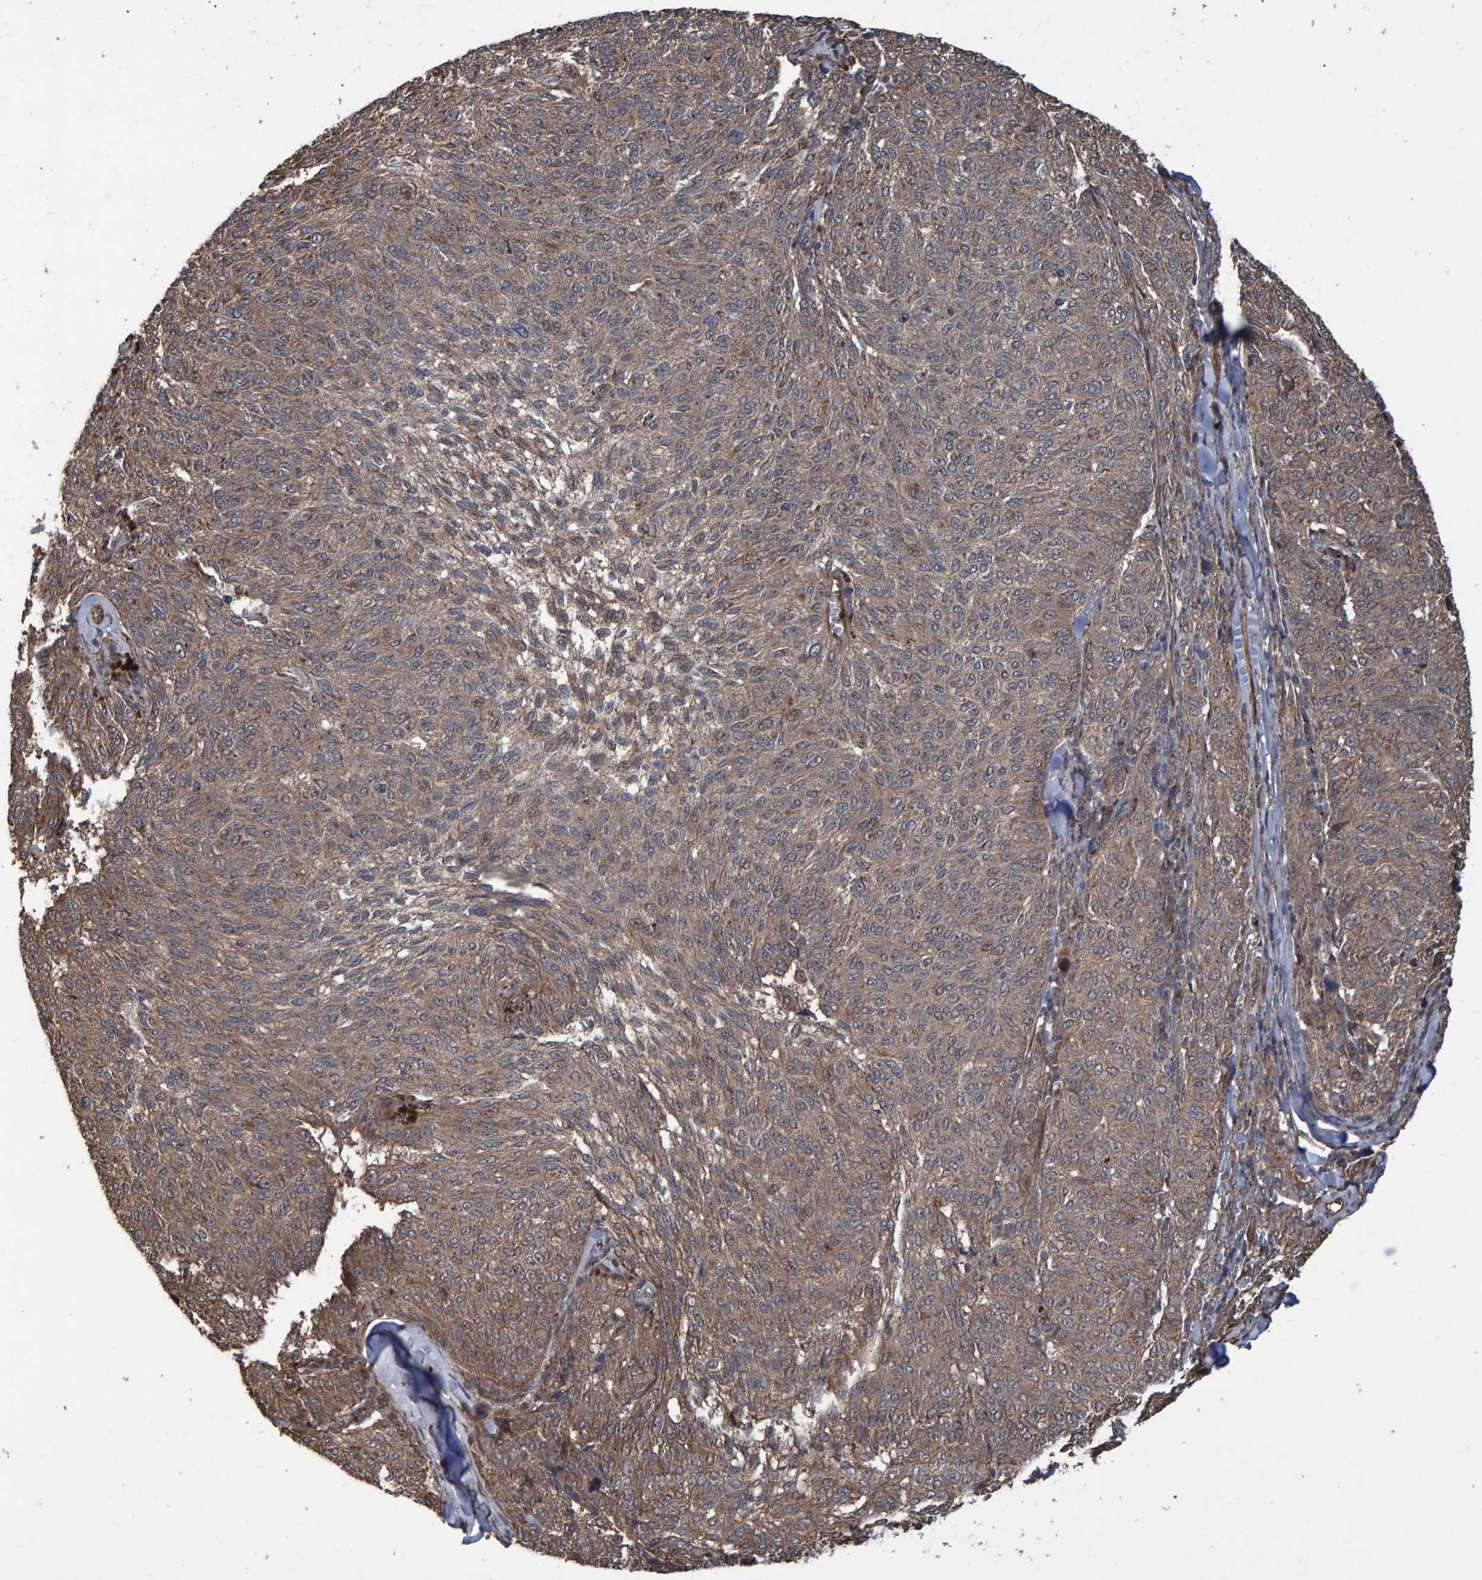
{"staining": {"intensity": "moderate", "quantity": ">75%", "location": "cytoplasmic/membranous,nuclear"}, "tissue": "melanoma", "cell_type": "Tumor cells", "image_type": "cancer", "snomed": [{"axis": "morphology", "description": "Malignant melanoma, NOS"}, {"axis": "topography", "description": "Skin"}], "caption": "Brown immunohistochemical staining in malignant melanoma reveals moderate cytoplasmic/membranous and nuclear expression in approximately >75% of tumor cells.", "gene": "TRIM68", "patient": {"sex": "female", "age": 72}}